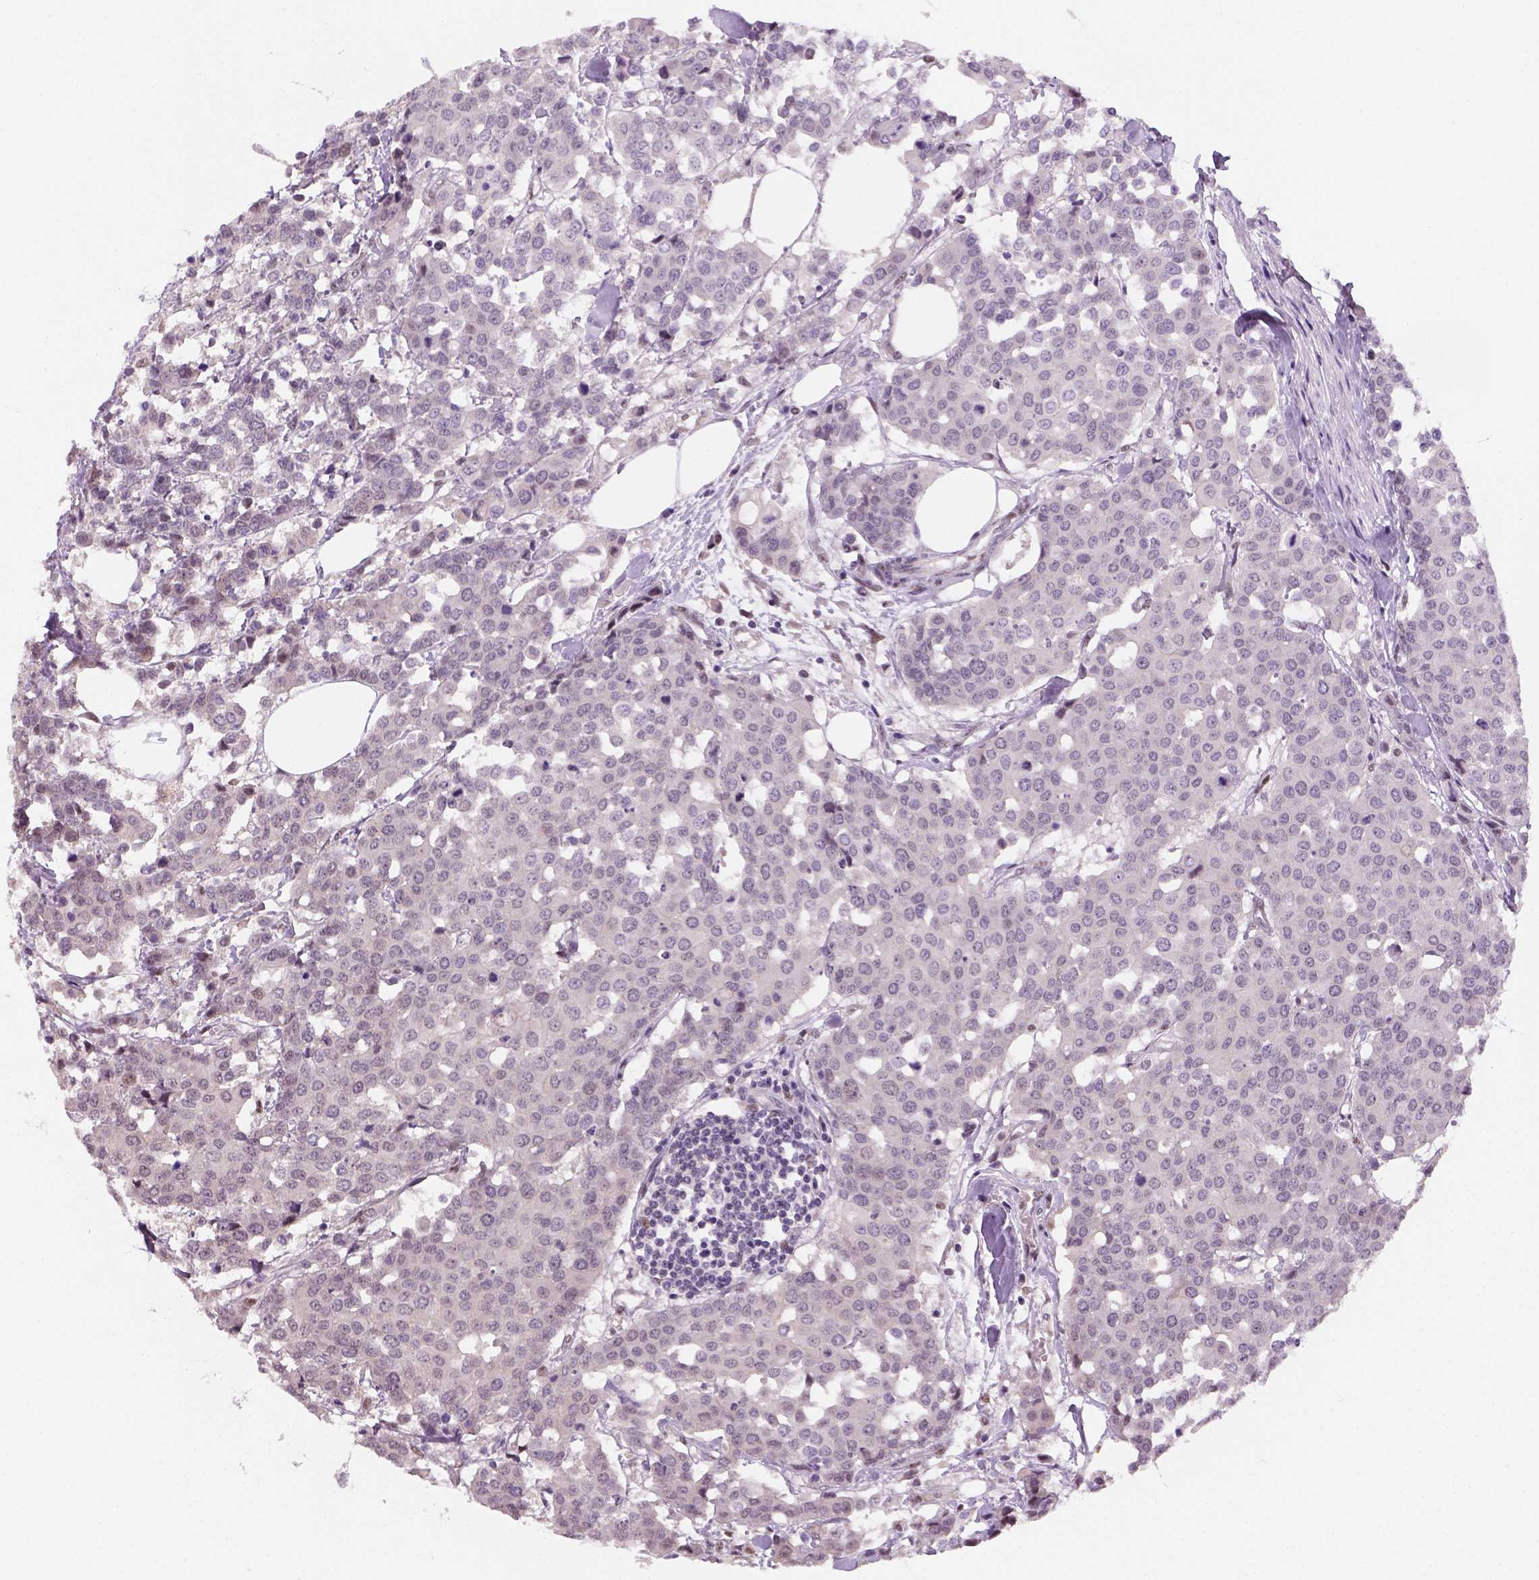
{"staining": {"intensity": "negative", "quantity": "none", "location": "none"}, "tissue": "carcinoid", "cell_type": "Tumor cells", "image_type": "cancer", "snomed": [{"axis": "morphology", "description": "Carcinoid, malignant, NOS"}, {"axis": "topography", "description": "Colon"}], "caption": "A high-resolution image shows immunohistochemistry (IHC) staining of carcinoid, which demonstrates no significant positivity in tumor cells.", "gene": "C1orf112", "patient": {"sex": "male", "age": 81}}